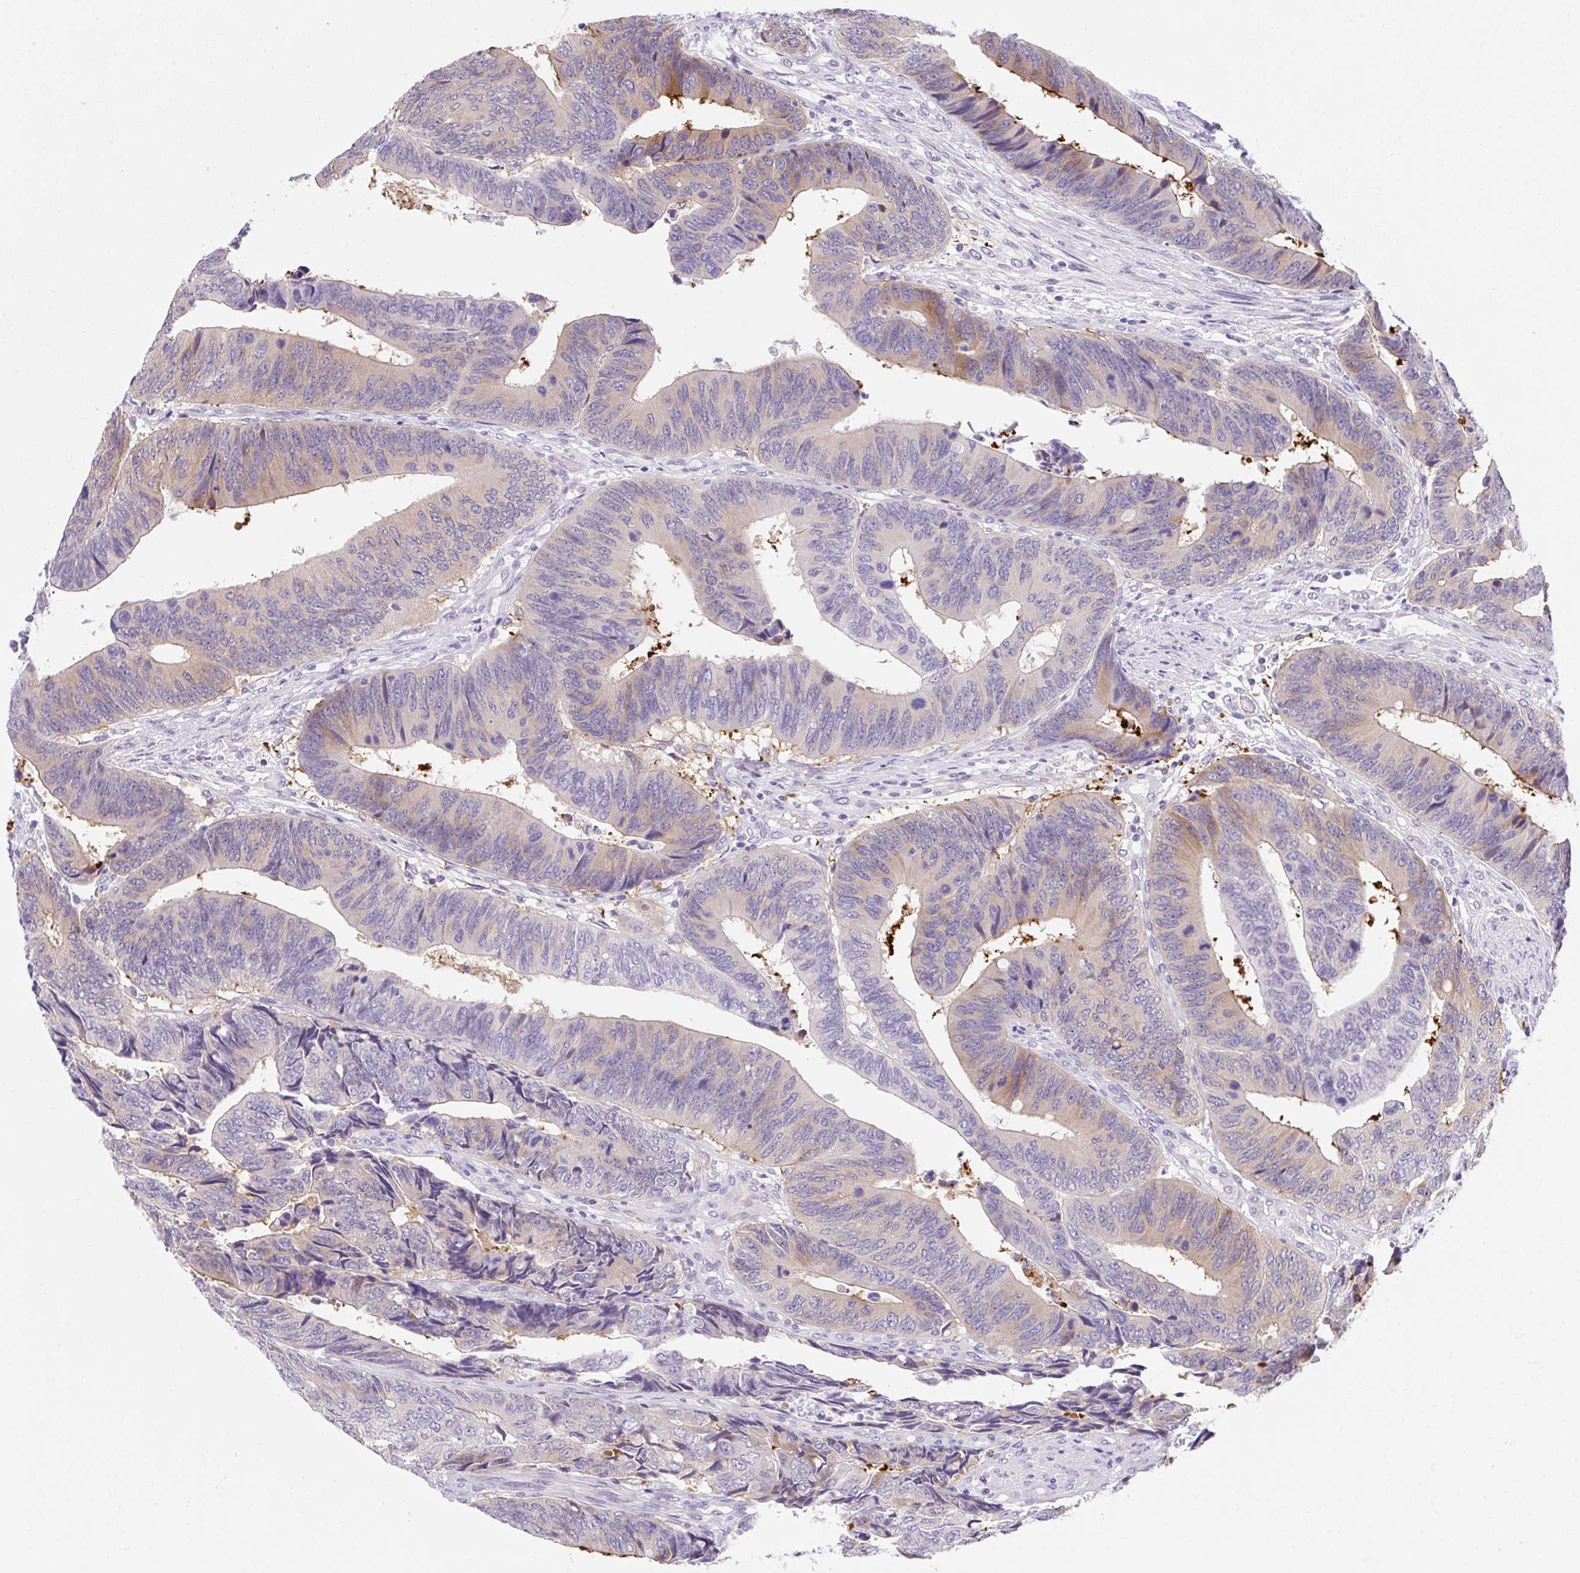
{"staining": {"intensity": "moderate", "quantity": "25%-75%", "location": "cytoplasmic/membranous"}, "tissue": "colorectal cancer", "cell_type": "Tumor cells", "image_type": "cancer", "snomed": [{"axis": "morphology", "description": "Adenocarcinoma, NOS"}, {"axis": "topography", "description": "Colon"}], "caption": "High-magnification brightfield microscopy of colorectal cancer stained with DAB (3,3'-diaminobenzidine) (brown) and counterstained with hematoxylin (blue). tumor cells exhibit moderate cytoplasmic/membranous expression is appreciated in about25%-75% of cells. Using DAB (brown) and hematoxylin (blue) stains, captured at high magnification using brightfield microscopy.", "gene": "GOLGA8A", "patient": {"sex": "male", "age": 87}}